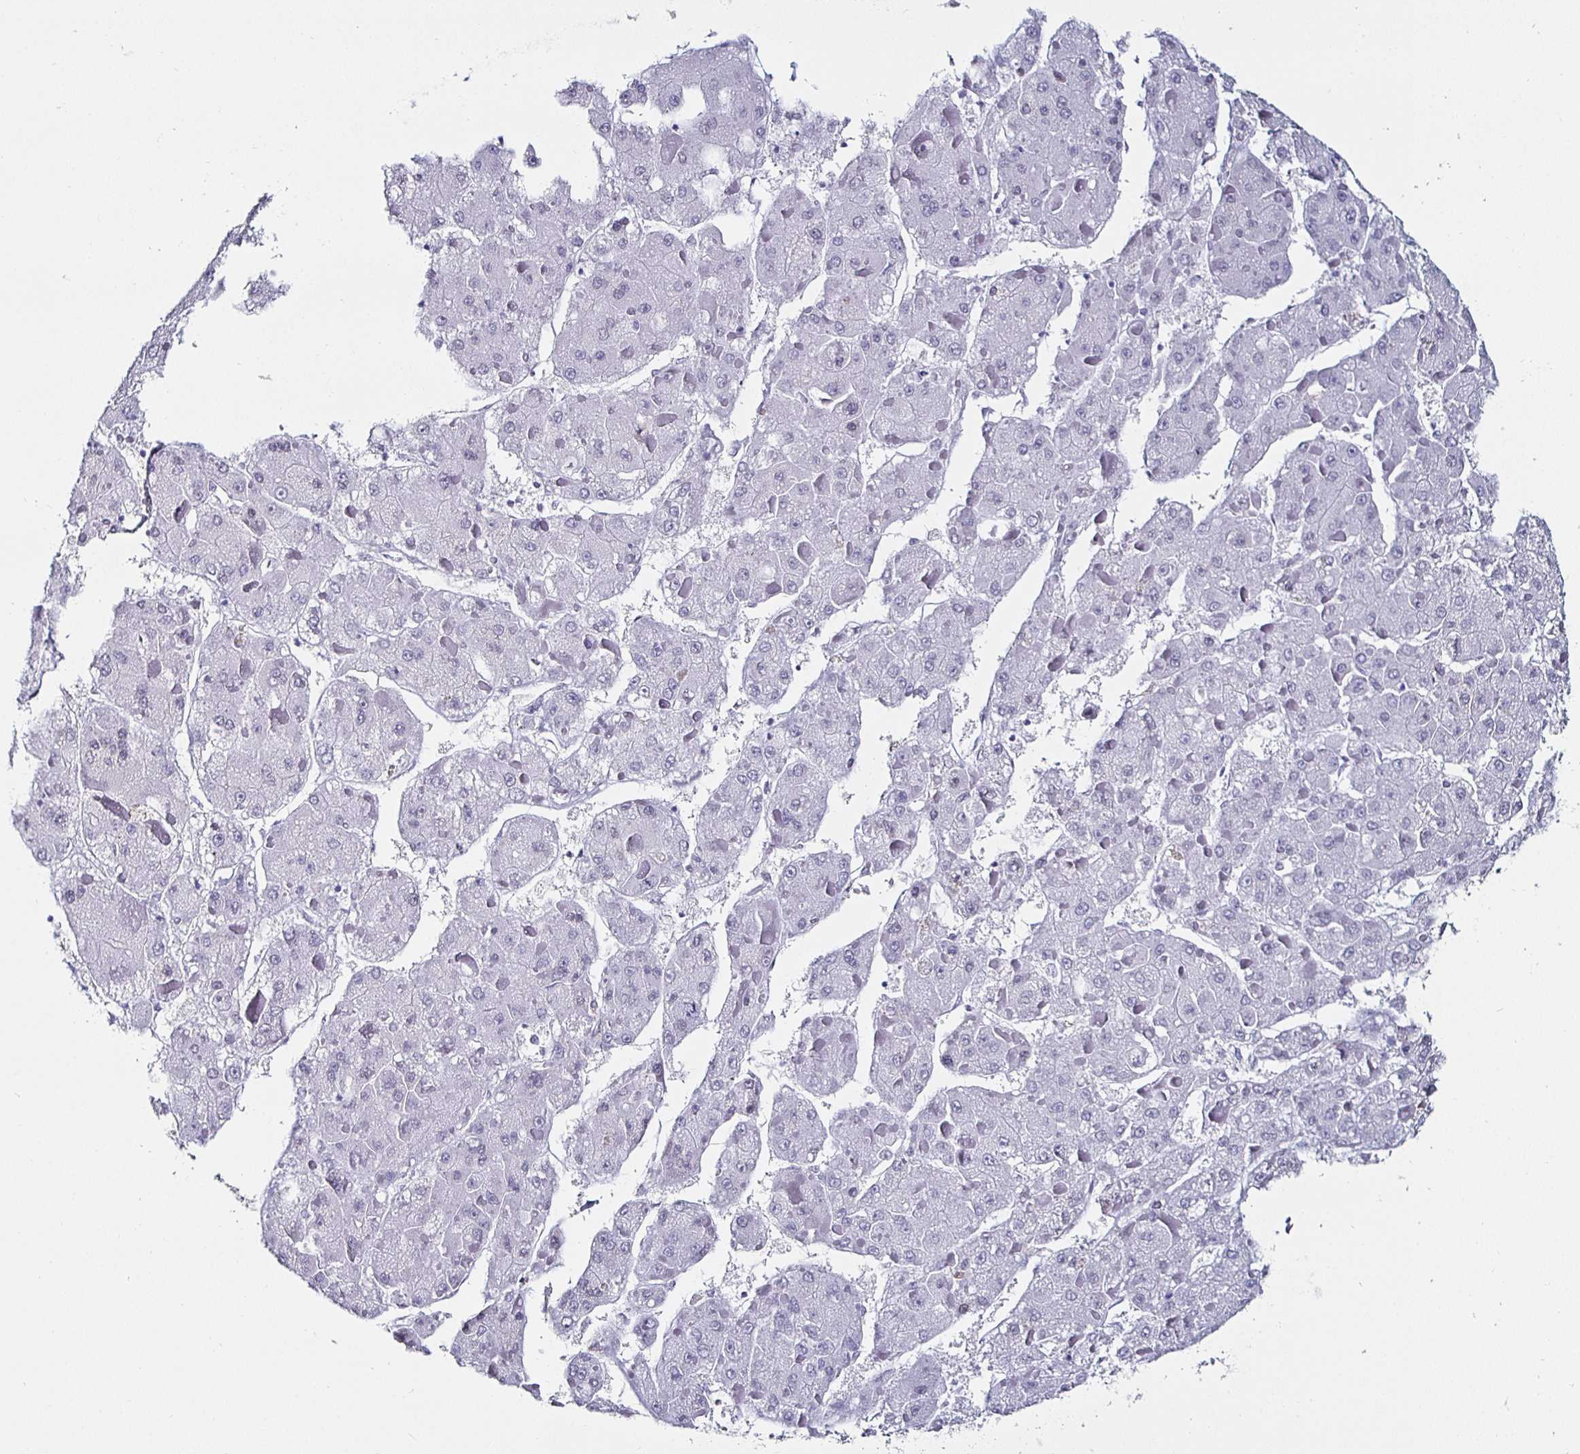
{"staining": {"intensity": "negative", "quantity": "none", "location": "none"}, "tissue": "liver cancer", "cell_type": "Tumor cells", "image_type": "cancer", "snomed": [{"axis": "morphology", "description": "Carcinoma, Hepatocellular, NOS"}, {"axis": "topography", "description": "Liver"}], "caption": "This is an immunohistochemistry histopathology image of liver hepatocellular carcinoma. There is no expression in tumor cells.", "gene": "KRT4", "patient": {"sex": "female", "age": 73}}